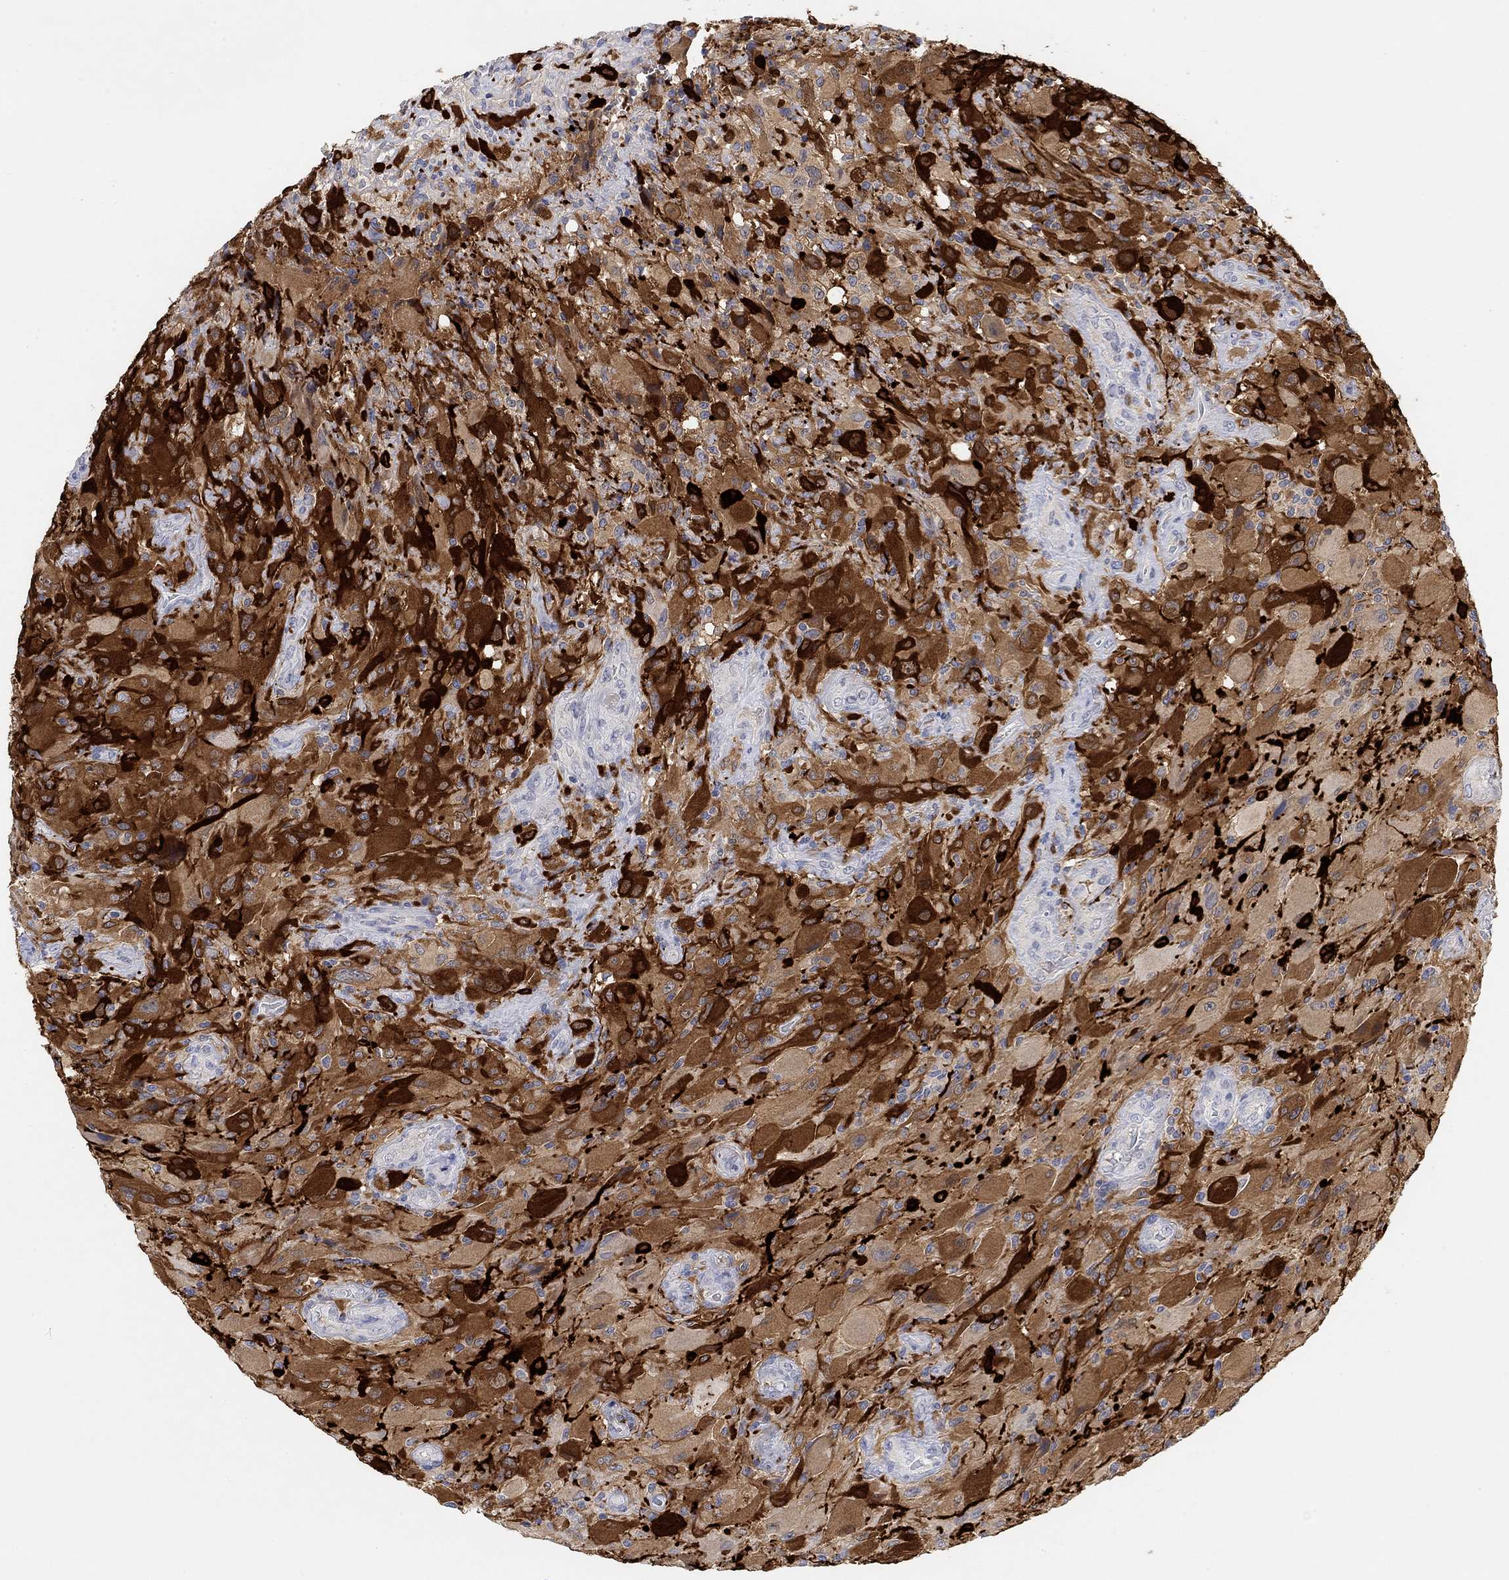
{"staining": {"intensity": "strong", "quantity": "25%-75%", "location": "cytoplasmic/membranous"}, "tissue": "glioma", "cell_type": "Tumor cells", "image_type": "cancer", "snomed": [{"axis": "morphology", "description": "Glioma, malignant, High grade"}, {"axis": "topography", "description": "Cerebral cortex"}], "caption": "Malignant glioma (high-grade) was stained to show a protein in brown. There is high levels of strong cytoplasmic/membranous expression in about 25%-75% of tumor cells.", "gene": "VAT1L", "patient": {"sex": "male", "age": 35}}